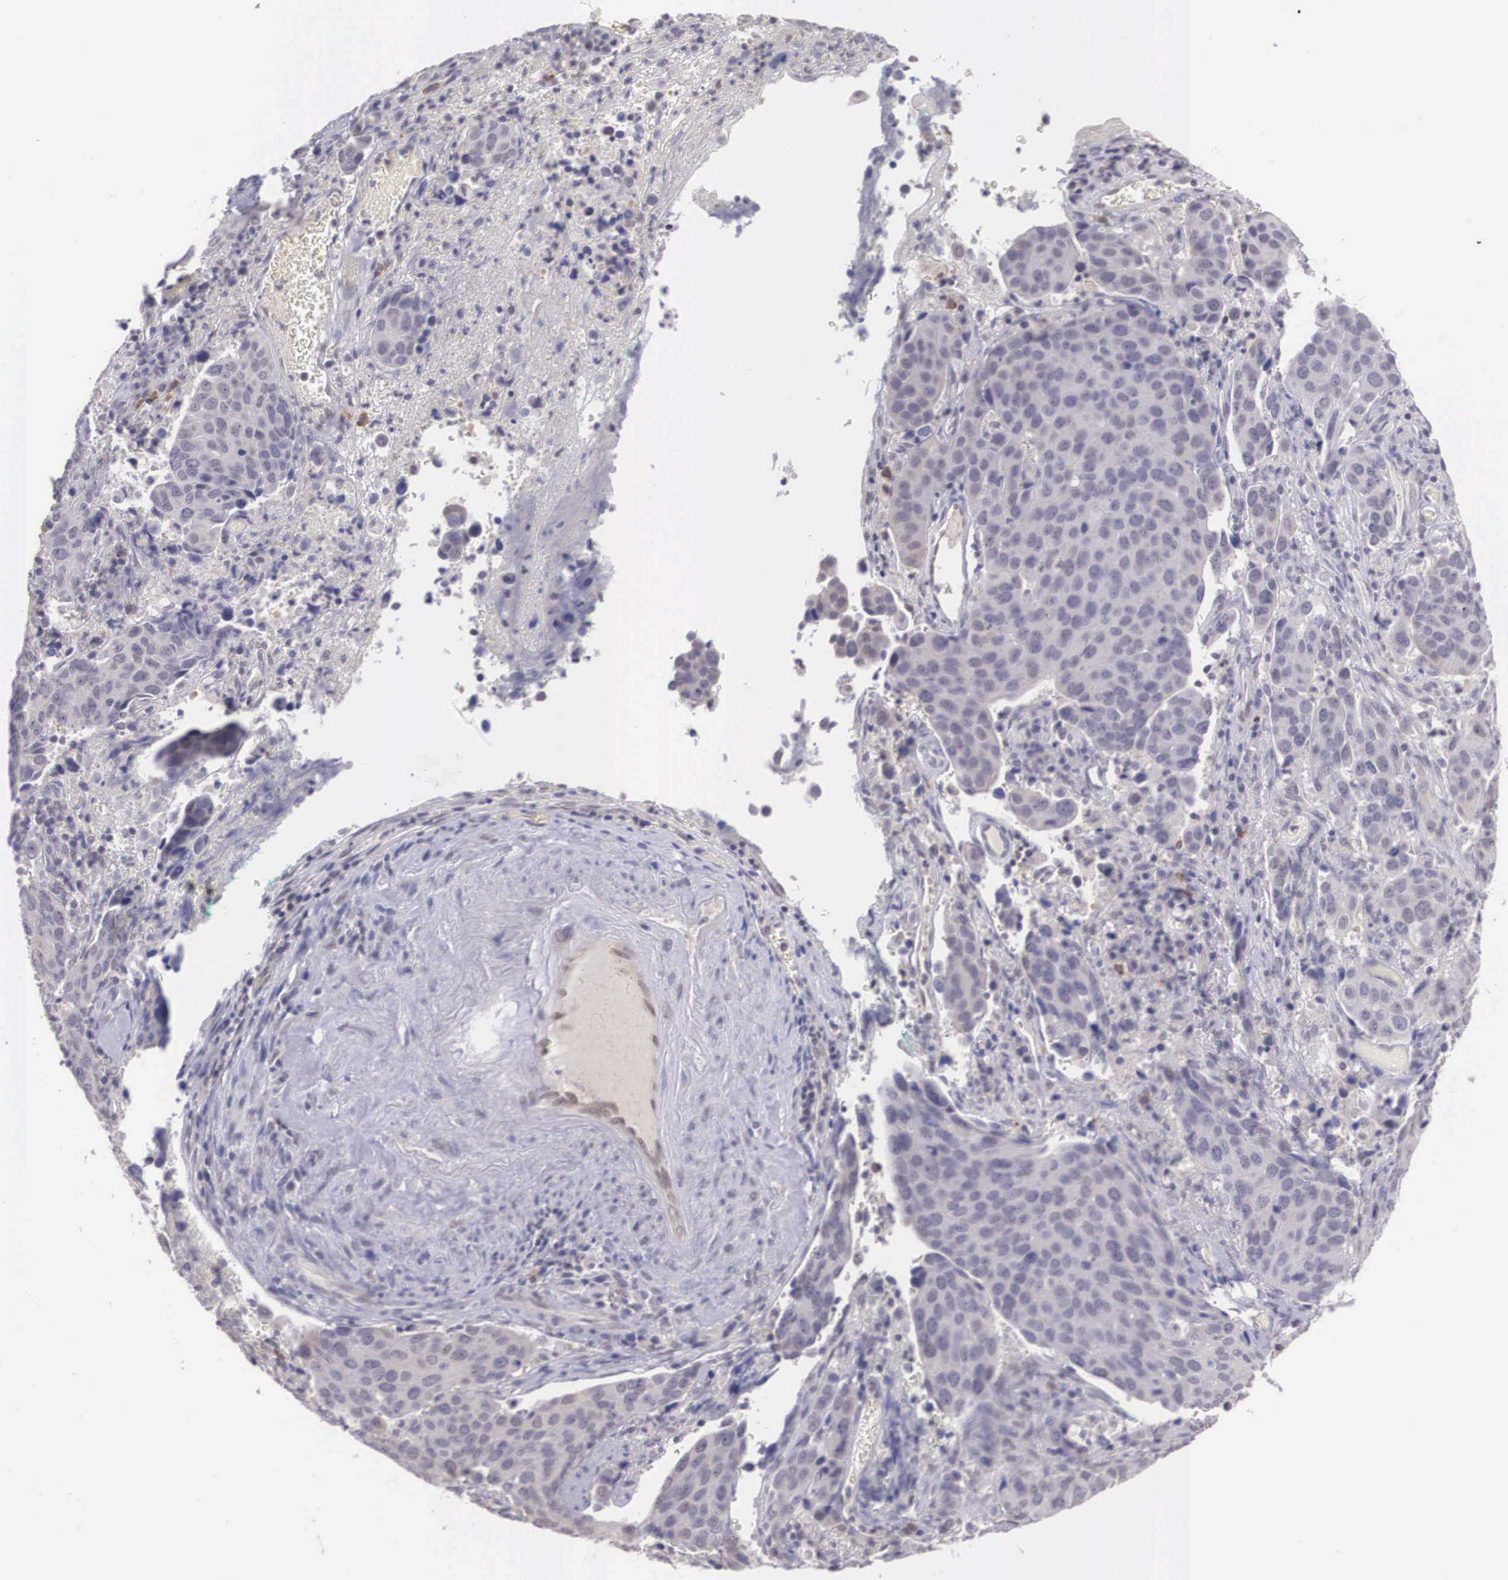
{"staining": {"intensity": "weak", "quantity": "<25%", "location": "cytoplasmic/membranous,nuclear"}, "tissue": "cervical cancer", "cell_type": "Tumor cells", "image_type": "cancer", "snomed": [{"axis": "morphology", "description": "Squamous cell carcinoma, NOS"}, {"axis": "topography", "description": "Cervix"}], "caption": "The histopathology image demonstrates no significant expression in tumor cells of cervical cancer (squamous cell carcinoma).", "gene": "NINL", "patient": {"sex": "female", "age": 54}}